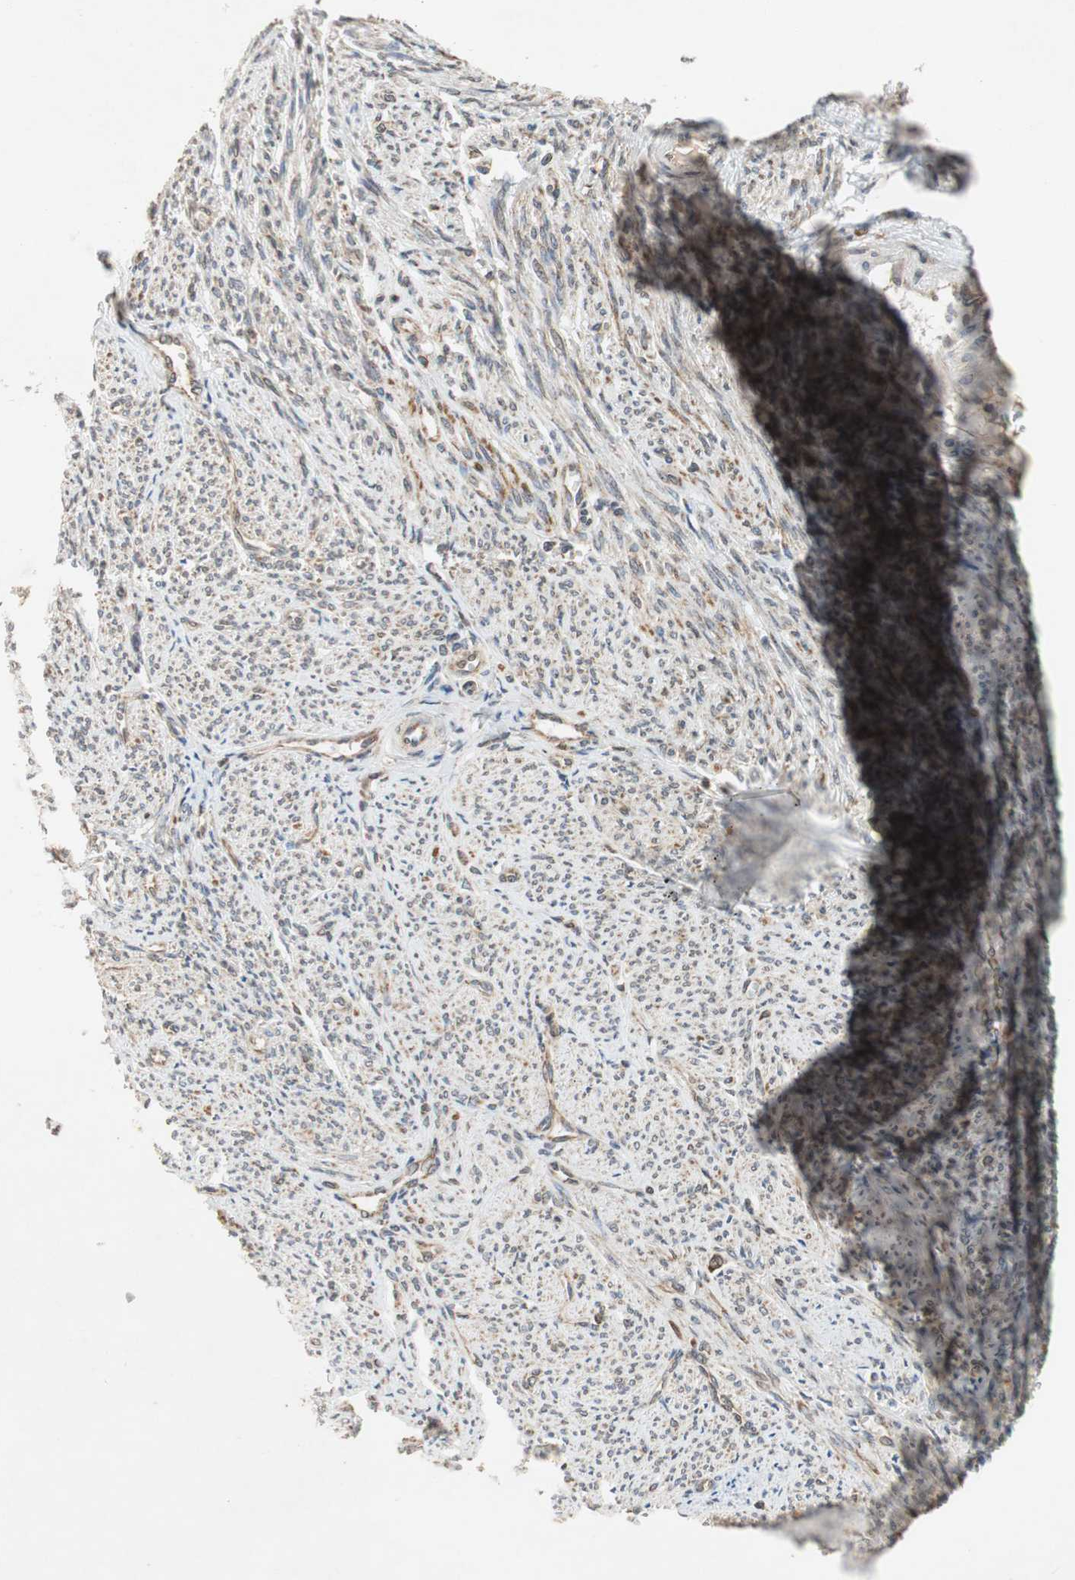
{"staining": {"intensity": "weak", "quantity": "25%-75%", "location": "cytoplasmic/membranous"}, "tissue": "smooth muscle", "cell_type": "Smooth muscle cells", "image_type": "normal", "snomed": [{"axis": "morphology", "description": "Normal tissue, NOS"}, {"axis": "topography", "description": "Smooth muscle"}], "caption": "Benign smooth muscle demonstrates weak cytoplasmic/membranous positivity in approximately 25%-75% of smooth muscle cells, visualized by immunohistochemistry.", "gene": "AUP1", "patient": {"sex": "female", "age": 65}}